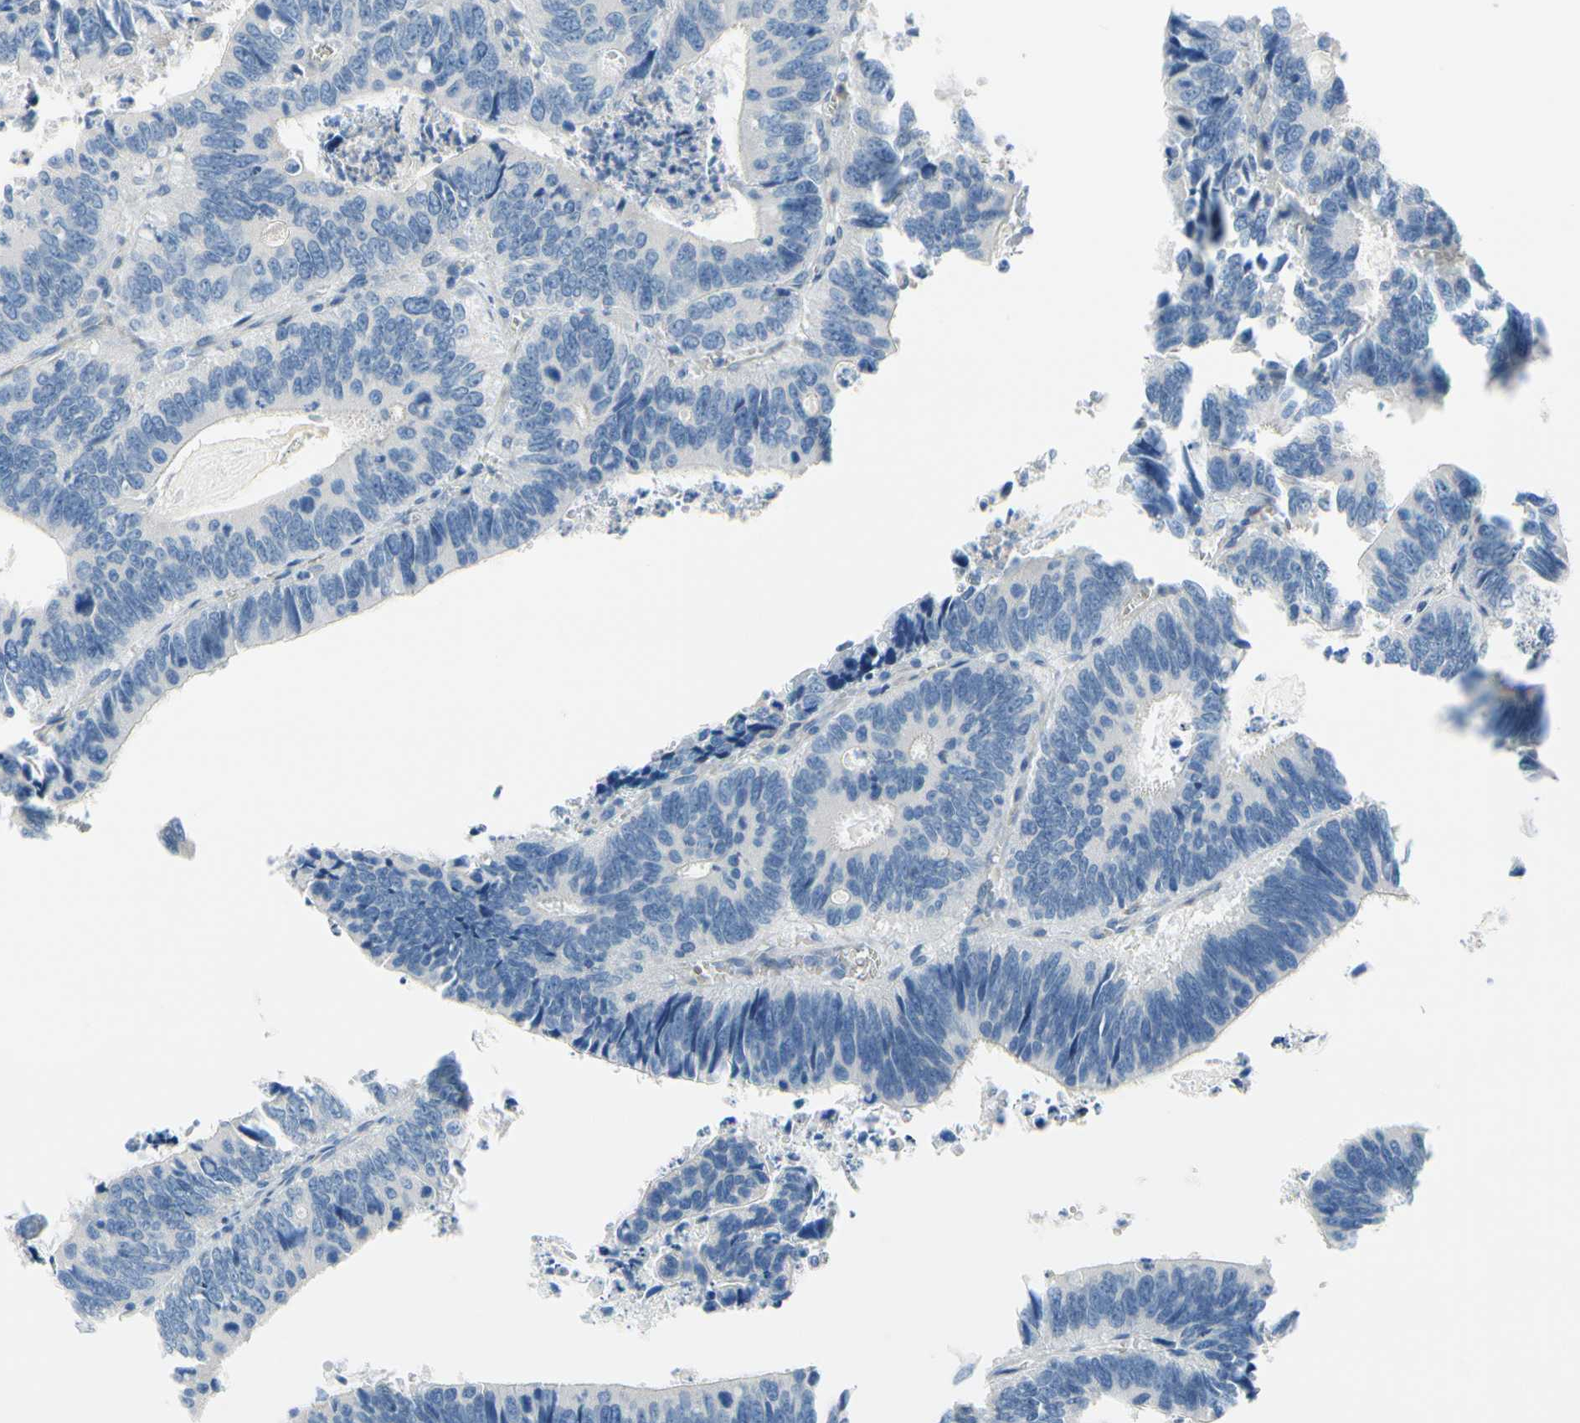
{"staining": {"intensity": "negative", "quantity": "none", "location": "none"}, "tissue": "colorectal cancer", "cell_type": "Tumor cells", "image_type": "cancer", "snomed": [{"axis": "morphology", "description": "Adenocarcinoma, NOS"}, {"axis": "topography", "description": "Colon"}], "caption": "This is a image of IHC staining of adenocarcinoma (colorectal), which shows no positivity in tumor cells. Nuclei are stained in blue.", "gene": "FCER2", "patient": {"sex": "male", "age": 72}}